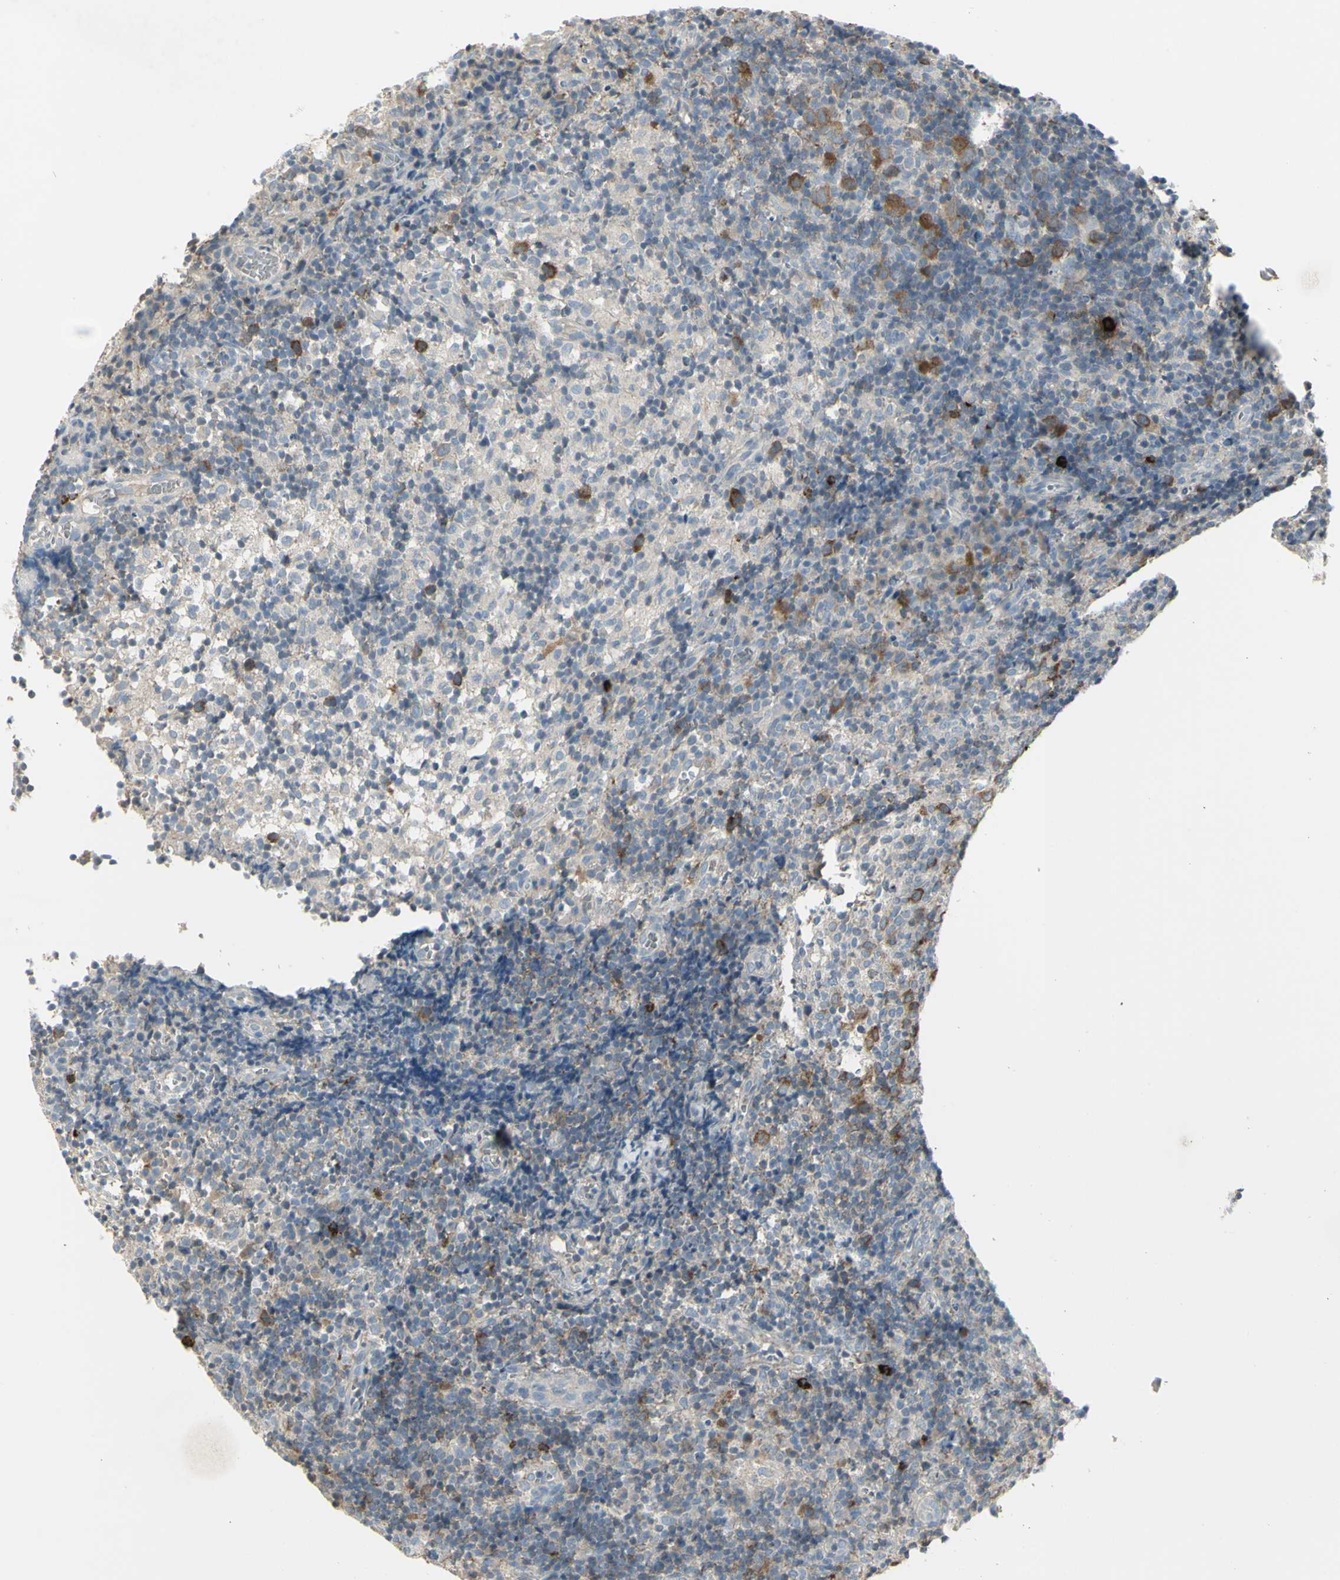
{"staining": {"intensity": "strong", "quantity": "<25%", "location": "cytoplasmic/membranous"}, "tissue": "lymph node", "cell_type": "Germinal center cells", "image_type": "normal", "snomed": [{"axis": "morphology", "description": "Normal tissue, NOS"}, {"axis": "morphology", "description": "Inflammation, NOS"}, {"axis": "topography", "description": "Lymph node"}], "caption": "Protein expression analysis of normal human lymph node reveals strong cytoplasmic/membranous positivity in approximately <25% of germinal center cells.", "gene": "CCNB2", "patient": {"sex": "male", "age": 55}}